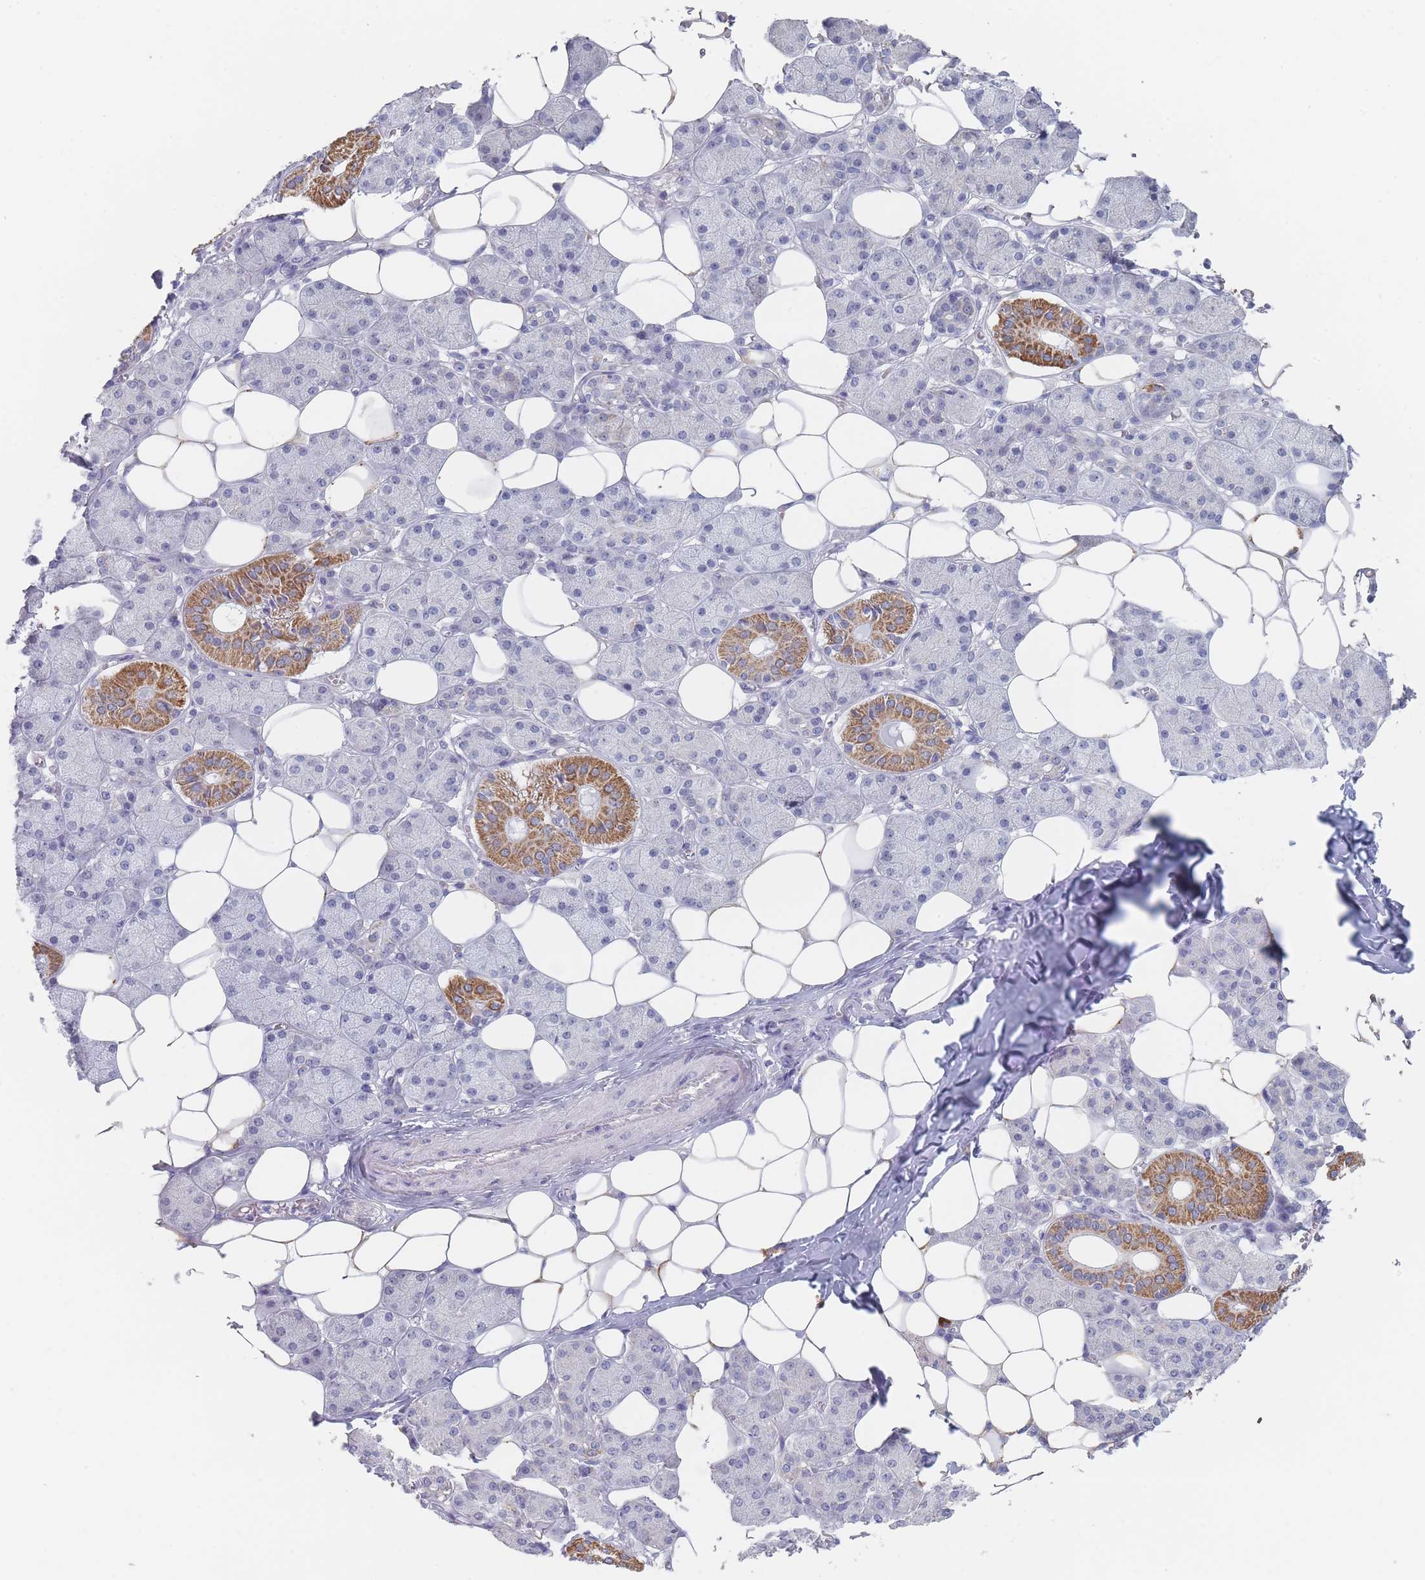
{"staining": {"intensity": "moderate", "quantity": "<25%", "location": "cytoplasmic/membranous"}, "tissue": "salivary gland", "cell_type": "Glandular cells", "image_type": "normal", "snomed": [{"axis": "morphology", "description": "Normal tissue, NOS"}, {"axis": "topography", "description": "Salivary gland"}], "caption": "Benign salivary gland displays moderate cytoplasmic/membranous positivity in approximately <25% of glandular cells.", "gene": "RNF8", "patient": {"sex": "female", "age": 33}}